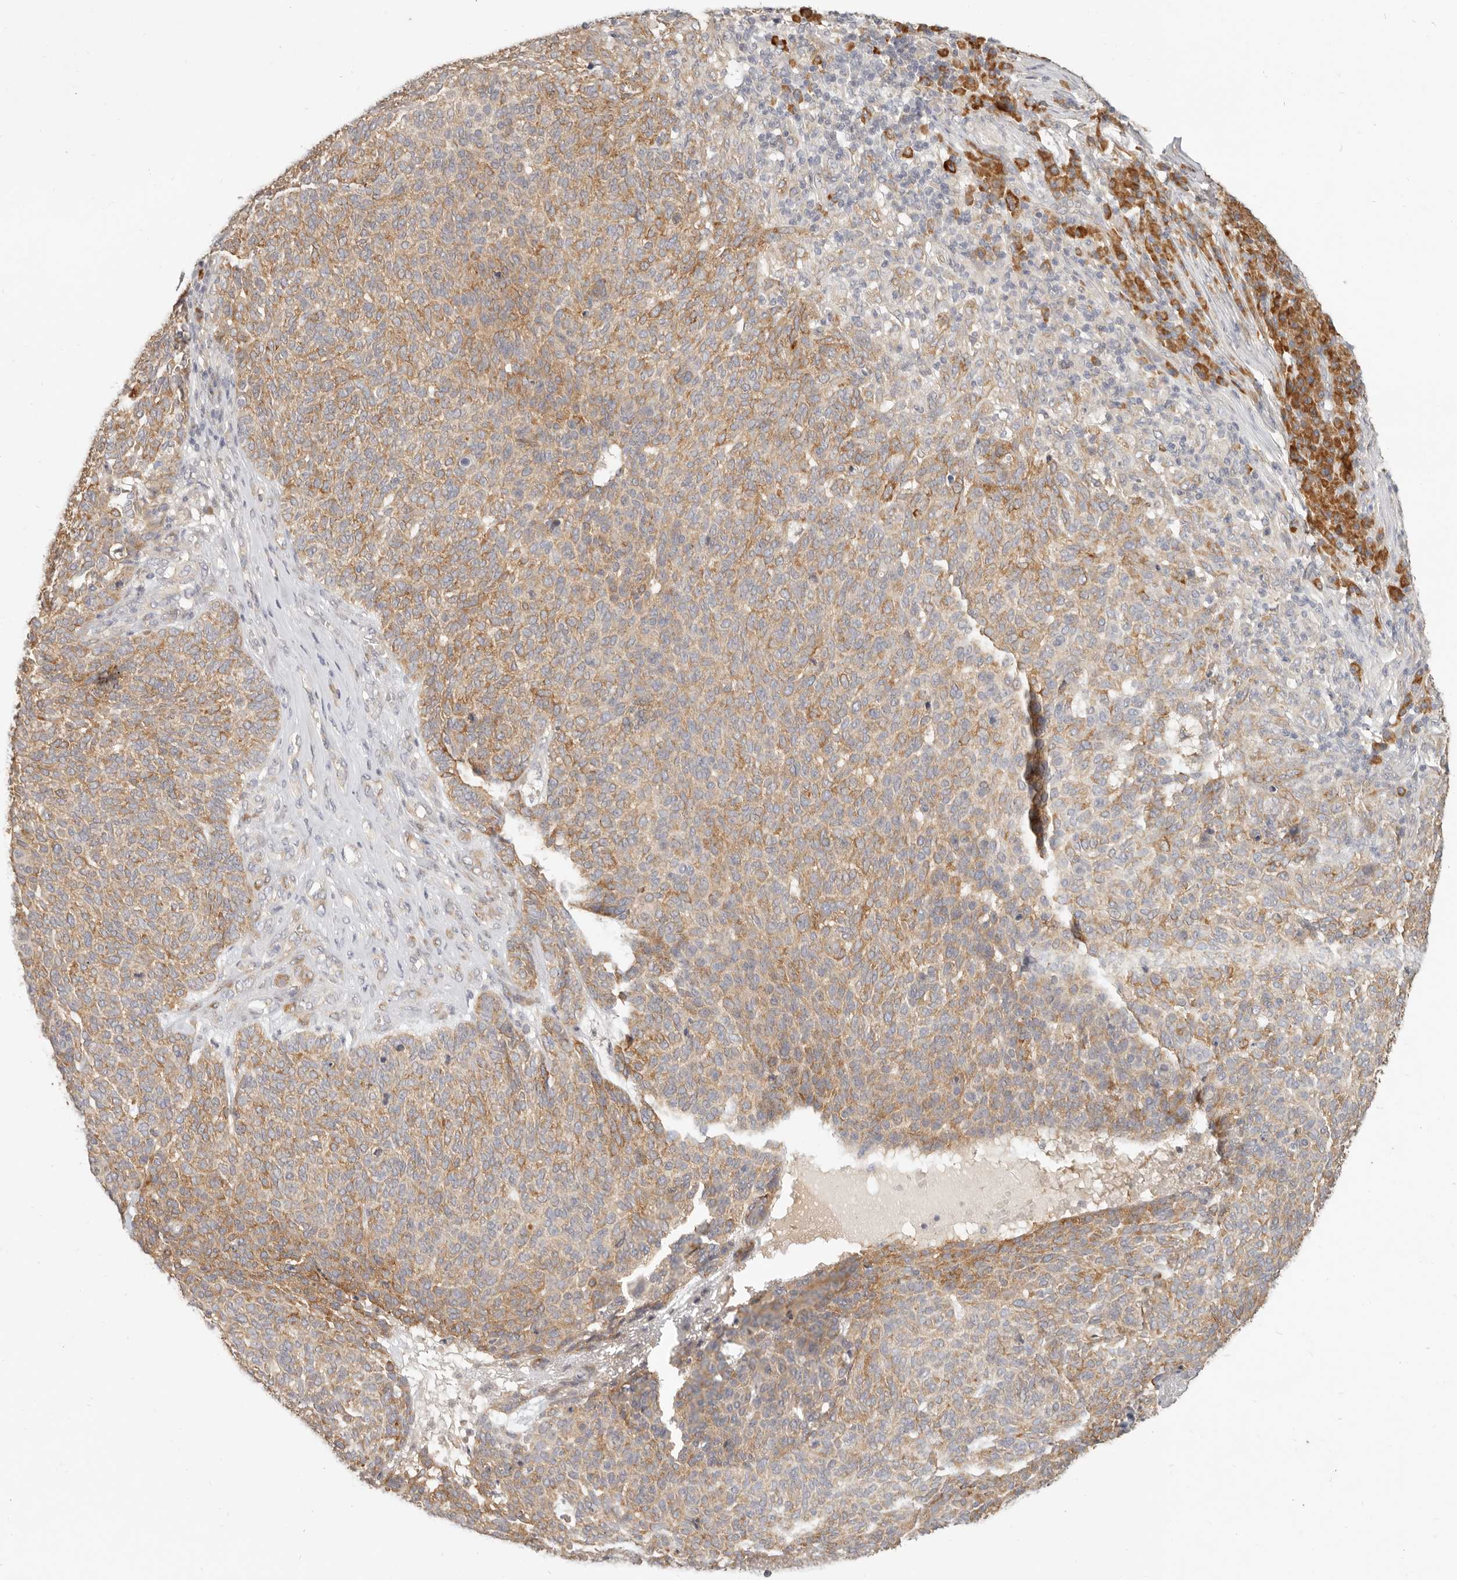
{"staining": {"intensity": "moderate", "quantity": ">75%", "location": "cytoplasmic/membranous"}, "tissue": "skin cancer", "cell_type": "Tumor cells", "image_type": "cancer", "snomed": [{"axis": "morphology", "description": "Squamous cell carcinoma, NOS"}, {"axis": "topography", "description": "Skin"}], "caption": "Tumor cells display medium levels of moderate cytoplasmic/membranous positivity in about >75% of cells in human skin squamous cell carcinoma.", "gene": "PABPC4", "patient": {"sex": "female", "age": 90}}